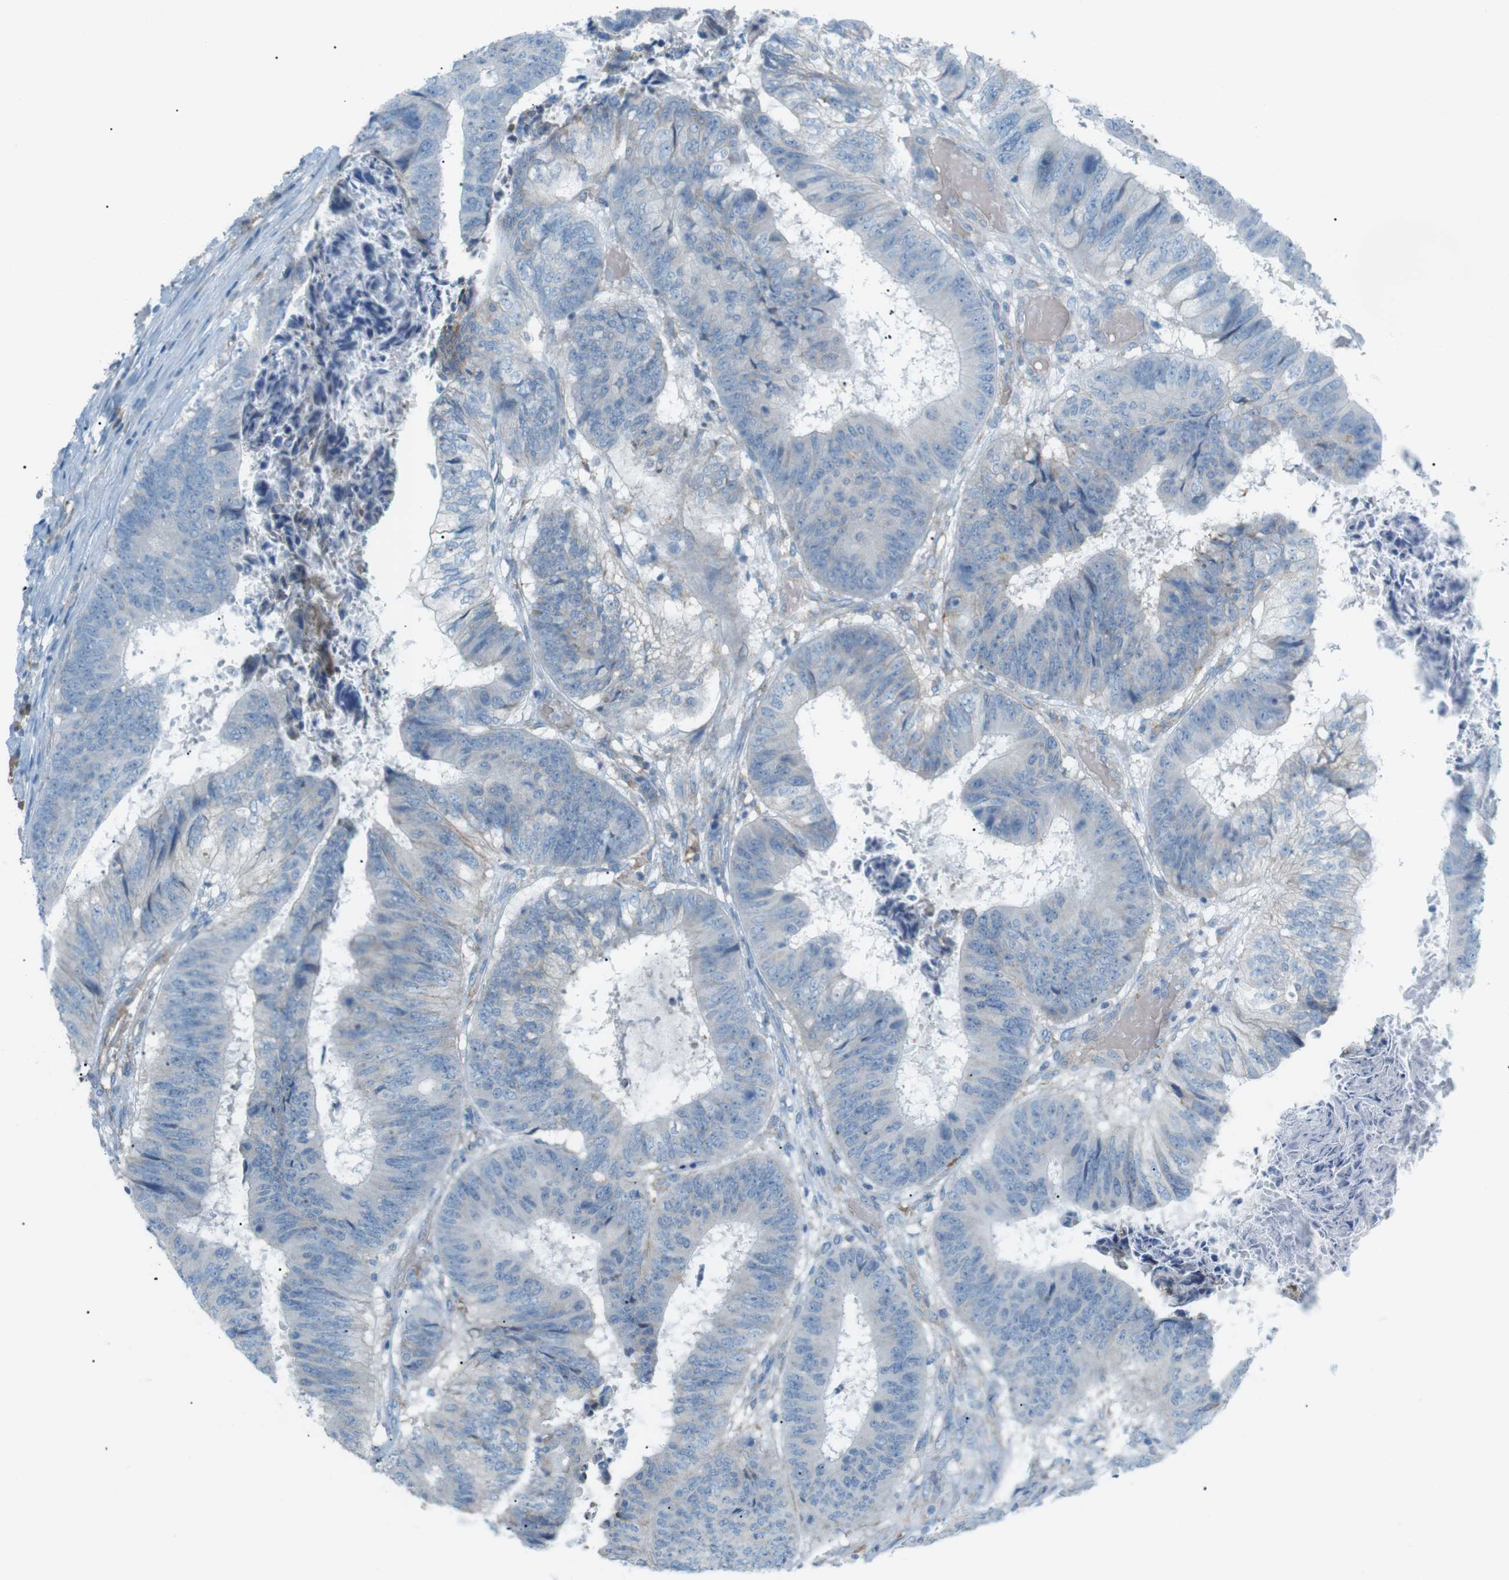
{"staining": {"intensity": "negative", "quantity": "none", "location": "none"}, "tissue": "colorectal cancer", "cell_type": "Tumor cells", "image_type": "cancer", "snomed": [{"axis": "morphology", "description": "Adenocarcinoma, NOS"}, {"axis": "topography", "description": "Rectum"}], "caption": "IHC of colorectal cancer (adenocarcinoma) shows no expression in tumor cells.", "gene": "VAMP1", "patient": {"sex": "male", "age": 72}}